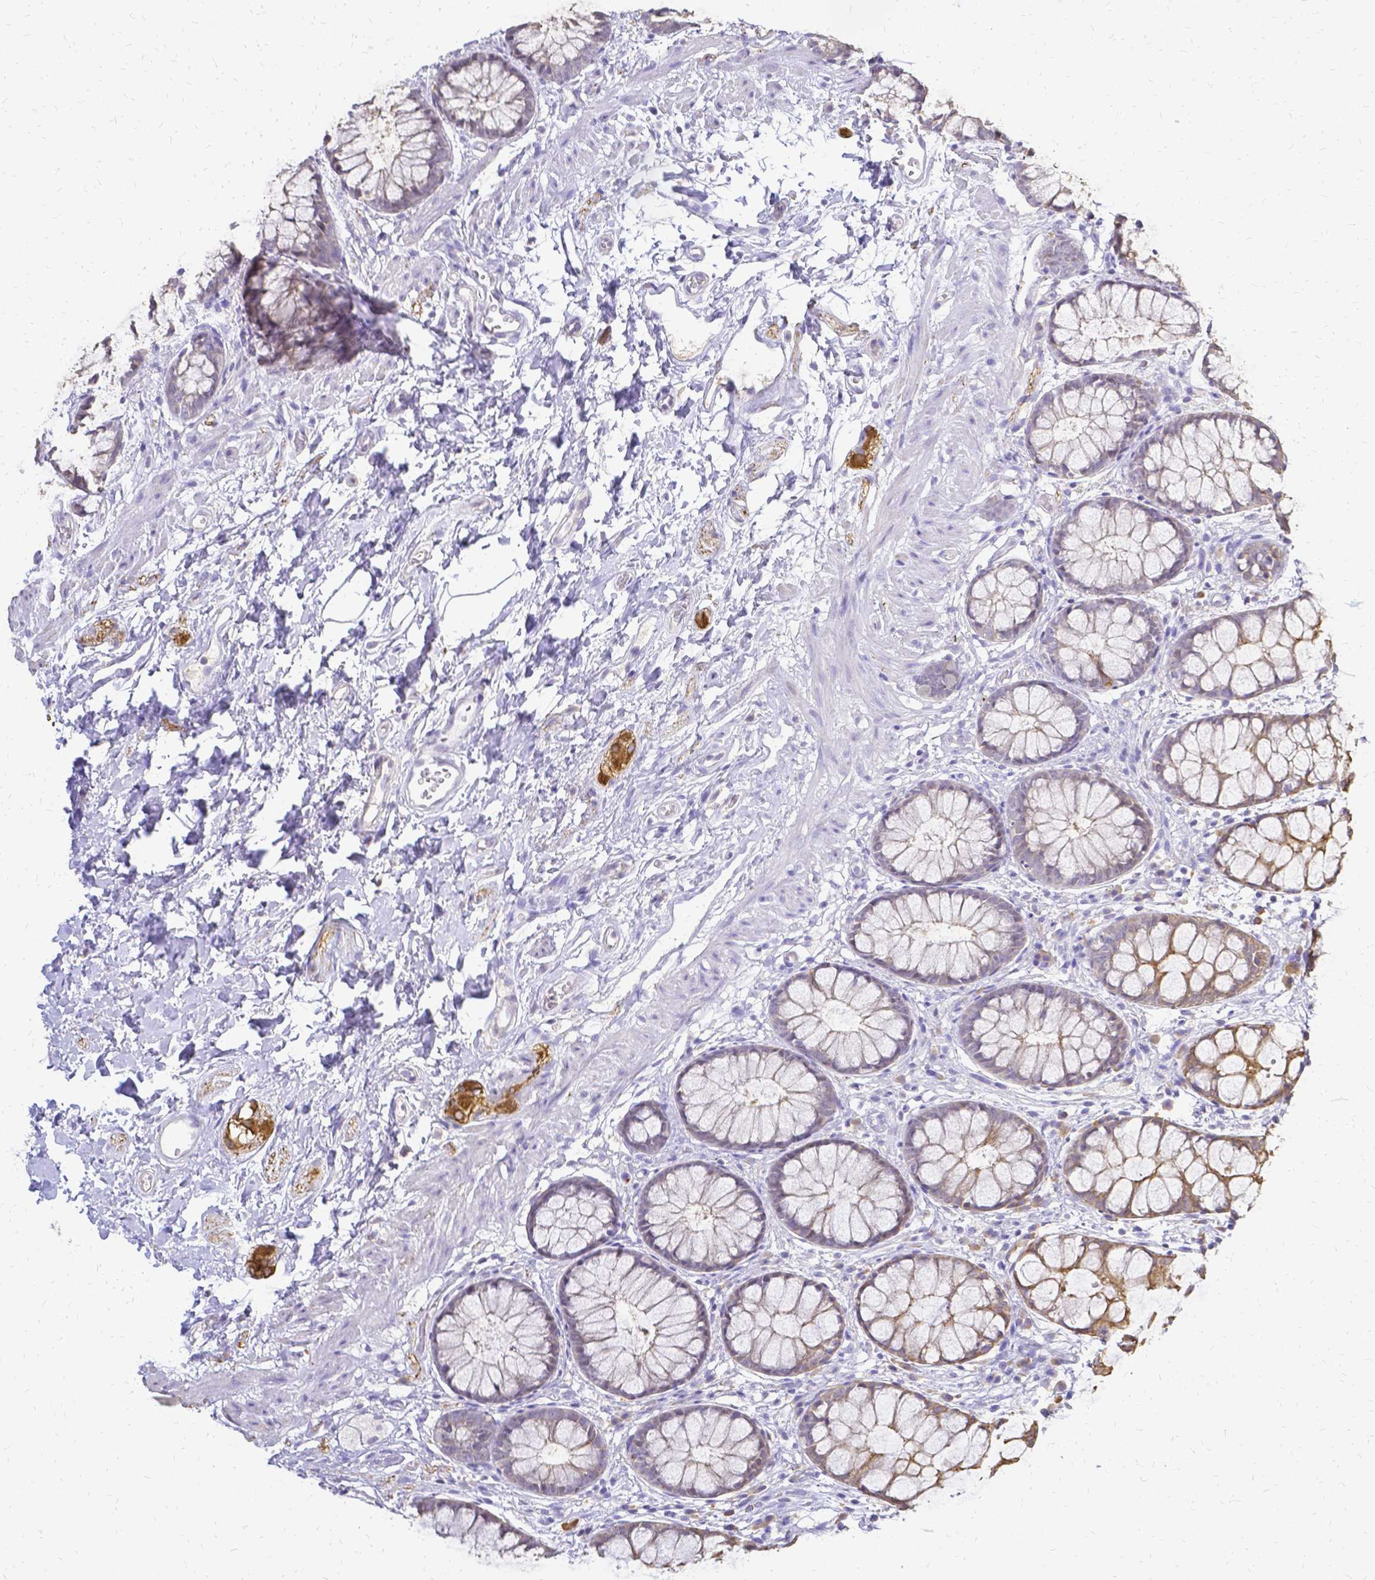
{"staining": {"intensity": "moderate", "quantity": "25%-75%", "location": "cytoplasmic/membranous"}, "tissue": "rectum", "cell_type": "Glandular cells", "image_type": "normal", "snomed": [{"axis": "morphology", "description": "Normal tissue, NOS"}, {"axis": "topography", "description": "Rectum"}], "caption": "Rectum stained with DAB (3,3'-diaminobenzidine) IHC demonstrates medium levels of moderate cytoplasmic/membranous positivity in about 25%-75% of glandular cells. (DAB IHC with brightfield microscopy, high magnification).", "gene": "CIB1", "patient": {"sex": "female", "age": 62}}